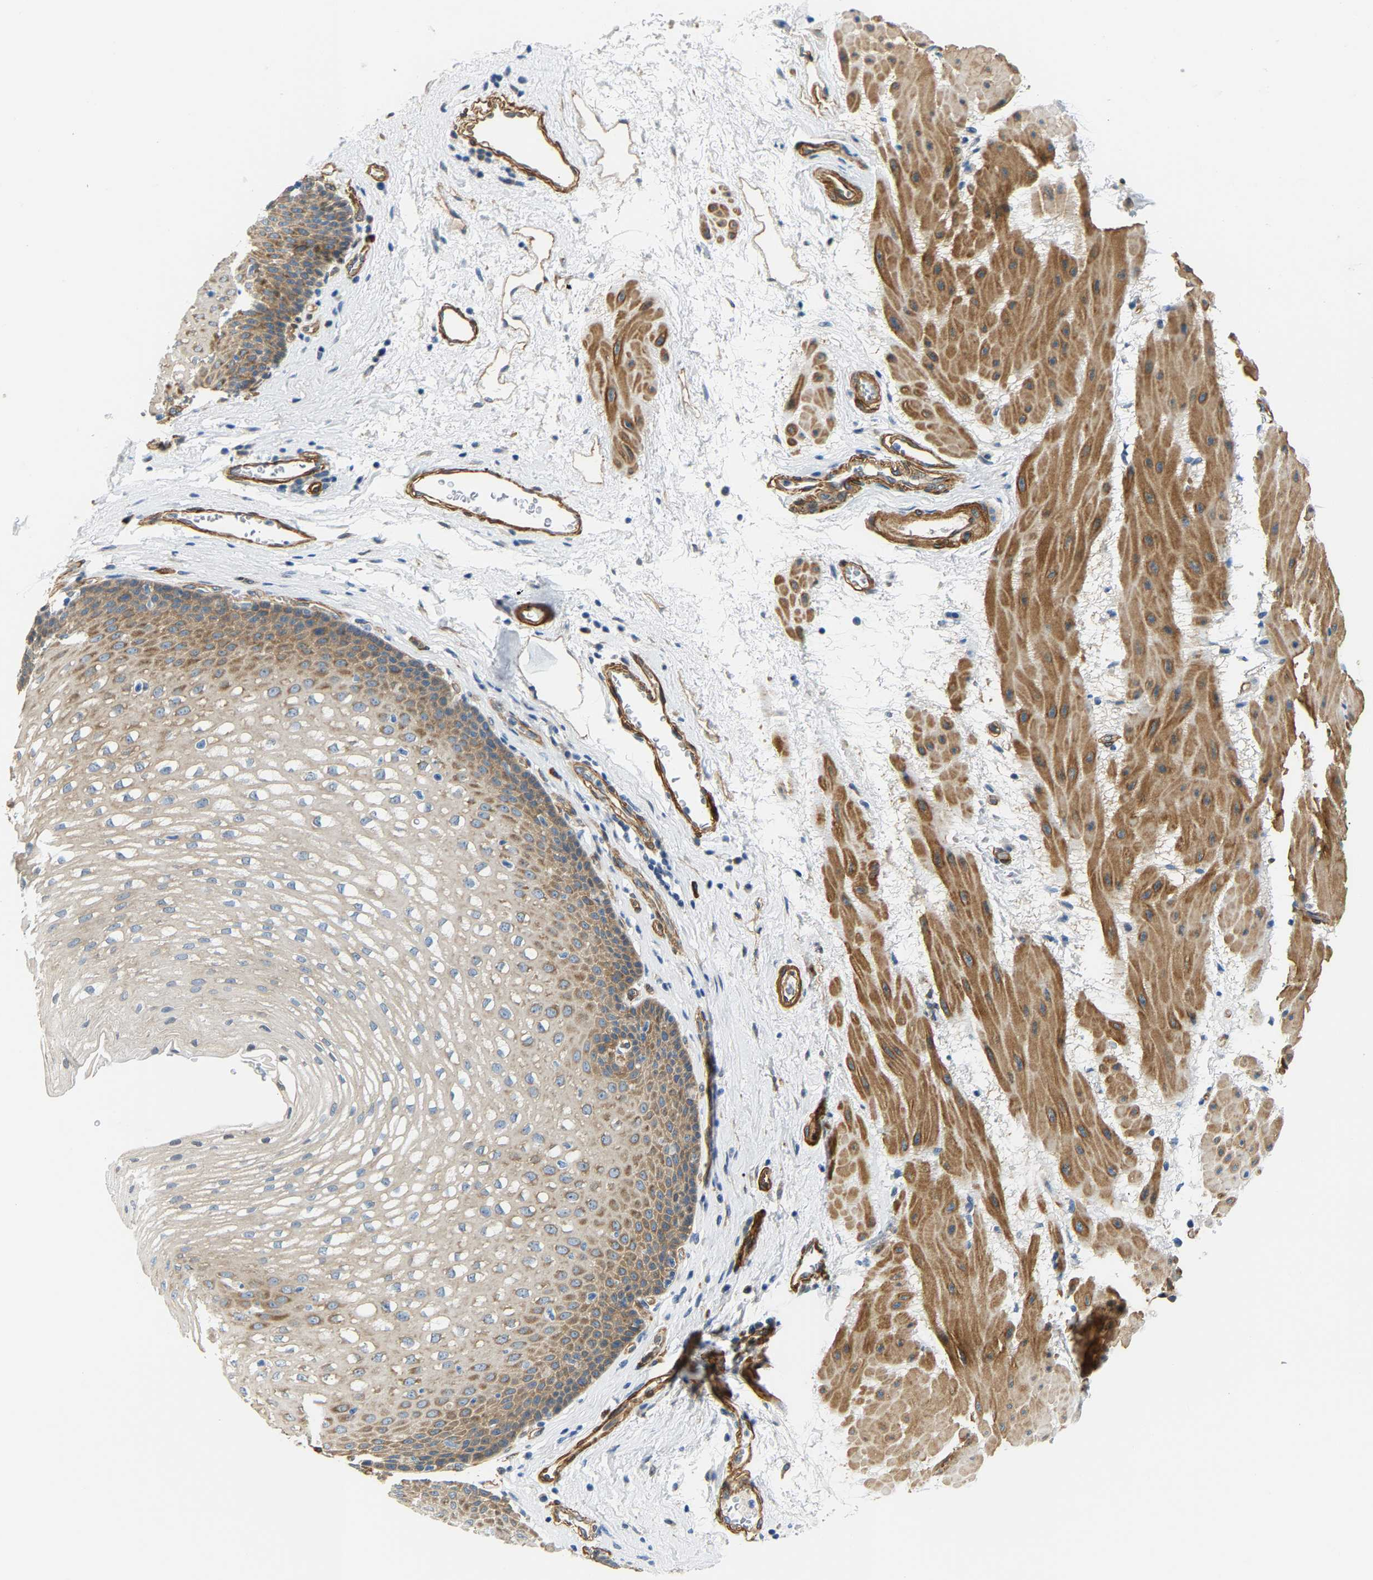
{"staining": {"intensity": "moderate", "quantity": "<25%", "location": "cytoplasmic/membranous"}, "tissue": "esophagus", "cell_type": "Squamous epithelial cells", "image_type": "normal", "snomed": [{"axis": "morphology", "description": "Normal tissue, NOS"}, {"axis": "topography", "description": "Esophagus"}], "caption": "Immunohistochemical staining of normal esophagus displays low levels of moderate cytoplasmic/membranous positivity in about <25% of squamous epithelial cells. The staining was performed using DAB to visualize the protein expression in brown, while the nuclei were stained in blue with hematoxylin (Magnification: 20x).", "gene": "PAWR", "patient": {"sex": "male", "age": 48}}